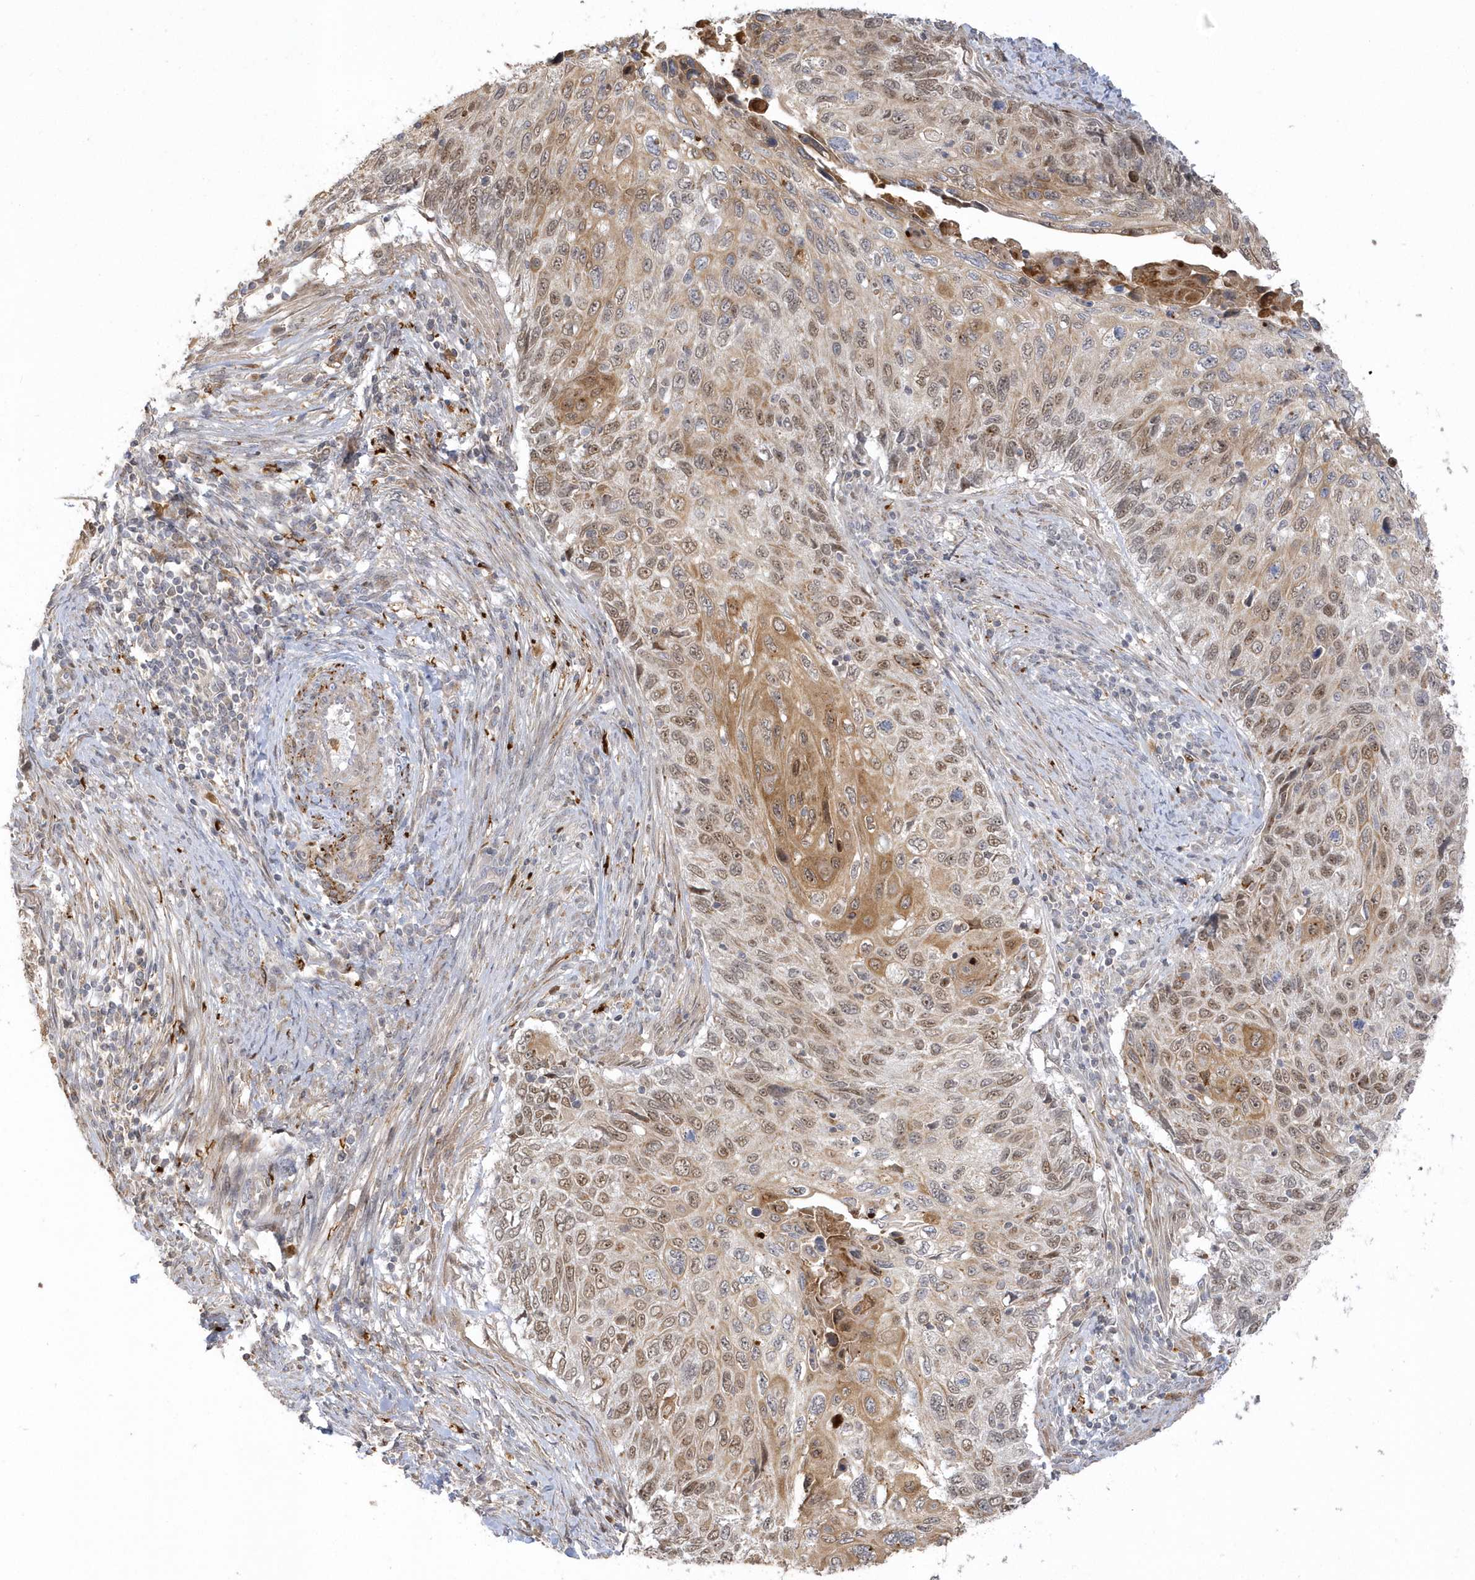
{"staining": {"intensity": "moderate", "quantity": ">75%", "location": "cytoplasmic/membranous,nuclear"}, "tissue": "cervical cancer", "cell_type": "Tumor cells", "image_type": "cancer", "snomed": [{"axis": "morphology", "description": "Squamous cell carcinoma, NOS"}, {"axis": "topography", "description": "Cervix"}], "caption": "High-magnification brightfield microscopy of squamous cell carcinoma (cervical) stained with DAB (brown) and counterstained with hematoxylin (blue). tumor cells exhibit moderate cytoplasmic/membranous and nuclear expression is present in about>75% of cells.", "gene": "NAF1", "patient": {"sex": "female", "age": 70}}